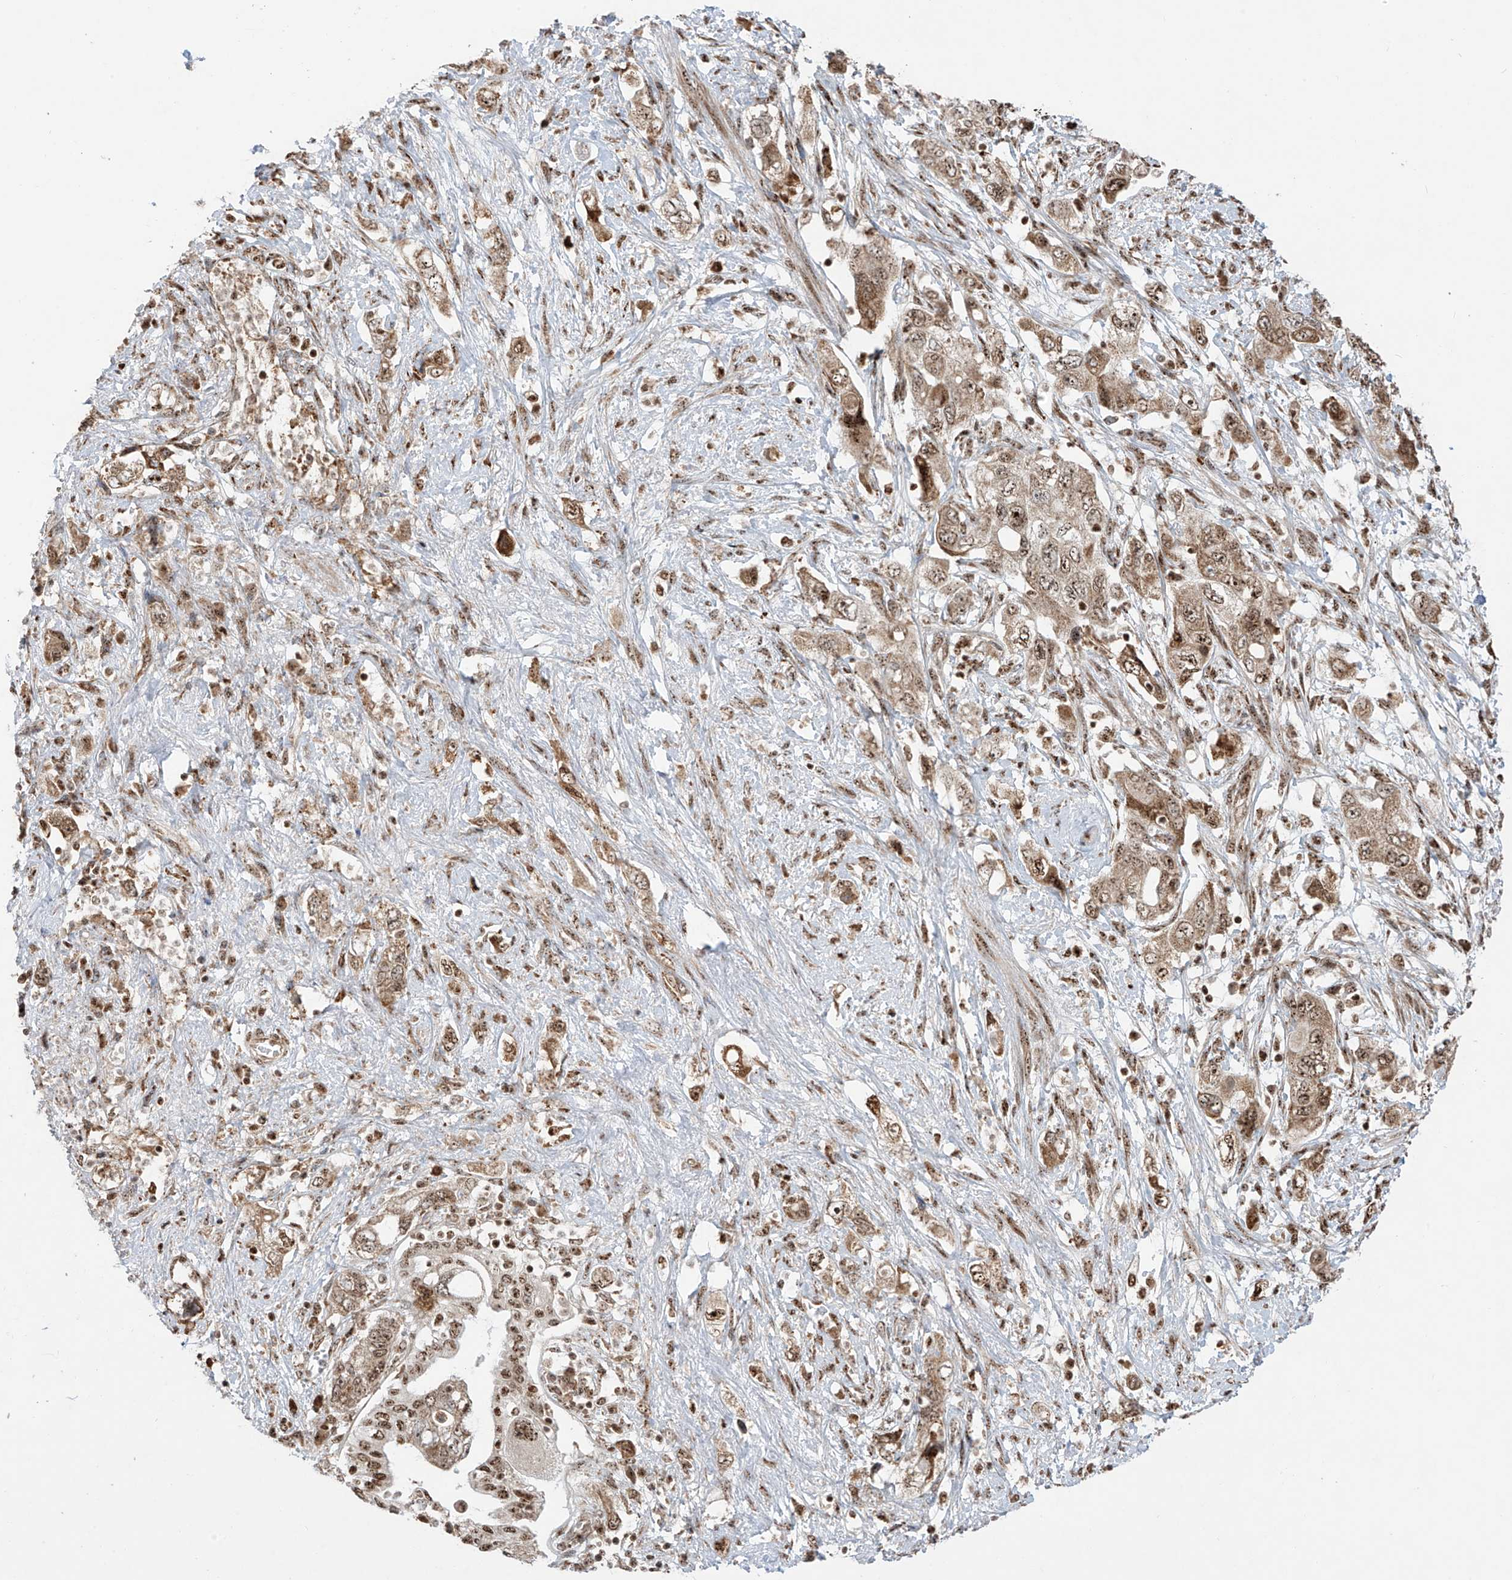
{"staining": {"intensity": "moderate", "quantity": ">75%", "location": "cytoplasmic/membranous,nuclear"}, "tissue": "pancreatic cancer", "cell_type": "Tumor cells", "image_type": "cancer", "snomed": [{"axis": "morphology", "description": "Adenocarcinoma, NOS"}, {"axis": "topography", "description": "Pancreas"}], "caption": "DAB (3,3'-diaminobenzidine) immunohistochemical staining of human pancreatic adenocarcinoma displays moderate cytoplasmic/membranous and nuclear protein positivity in about >75% of tumor cells.", "gene": "ZBTB8A", "patient": {"sex": "female", "age": 73}}